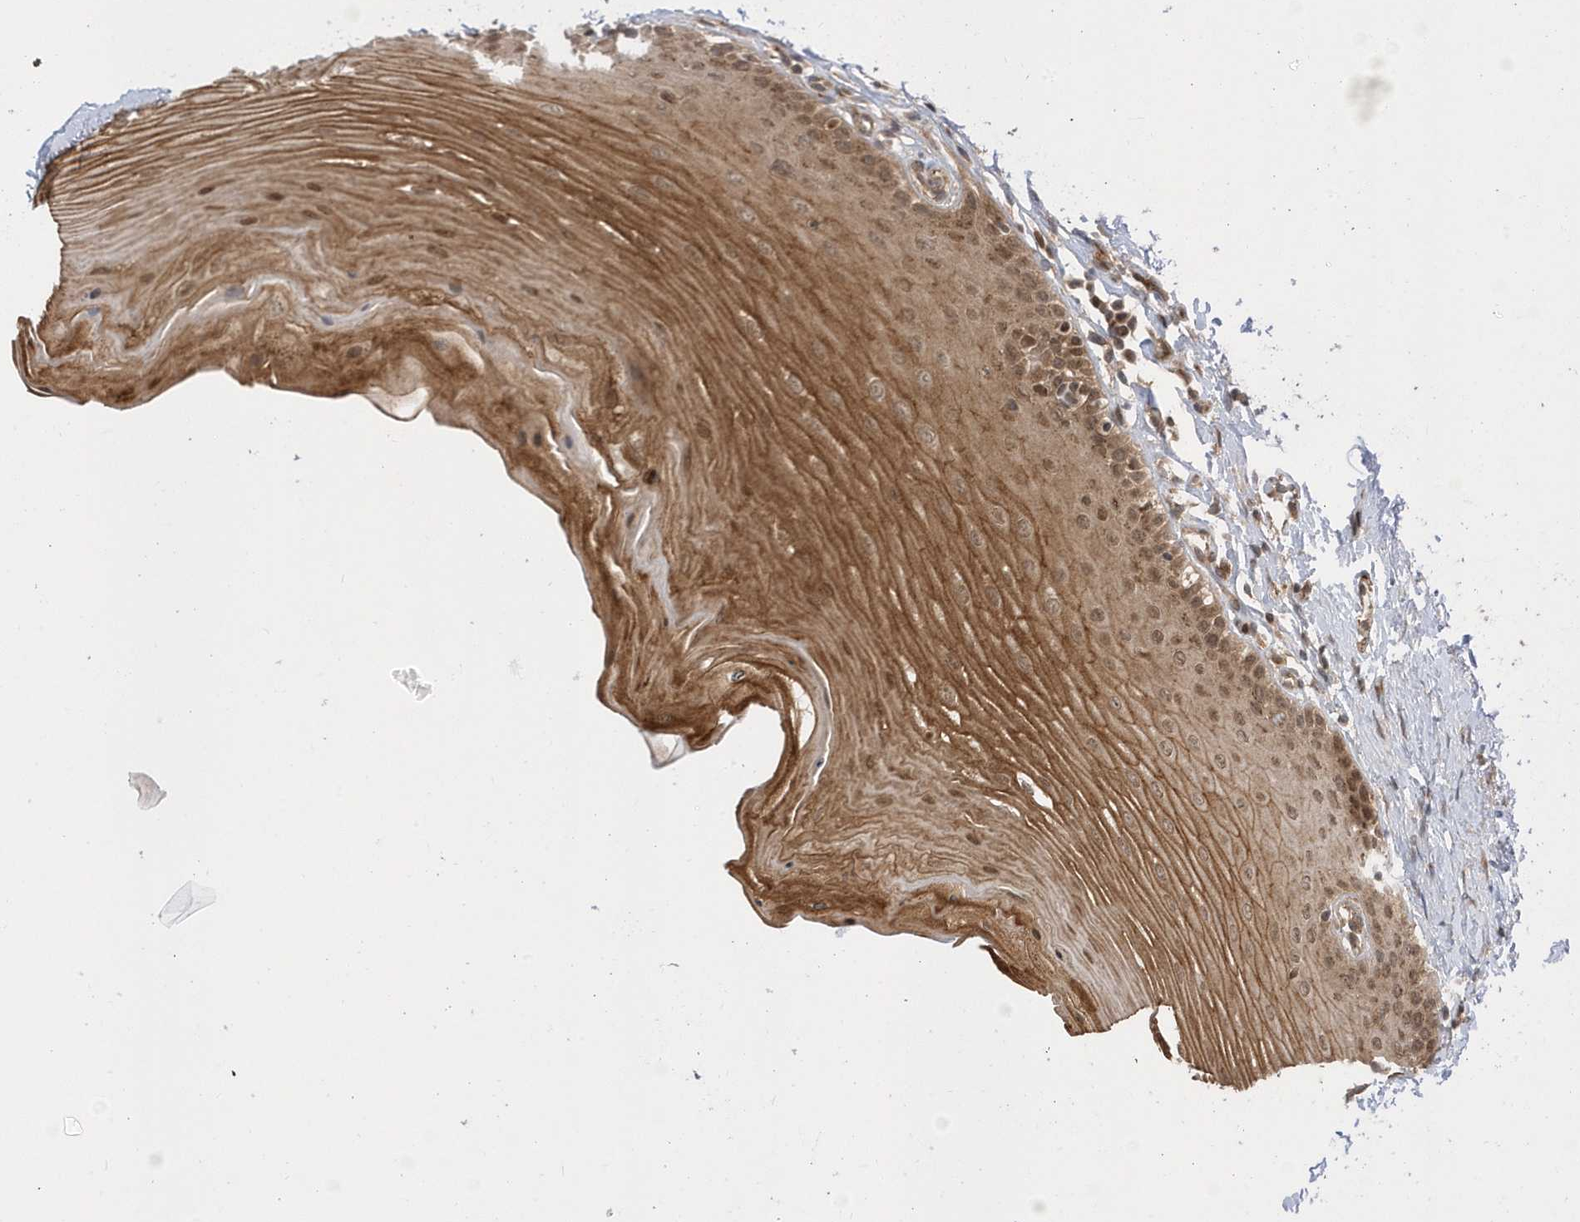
{"staining": {"intensity": "moderate", "quantity": ">75%", "location": "cytoplasmic/membranous,nuclear"}, "tissue": "oral mucosa", "cell_type": "Squamous epithelial cells", "image_type": "normal", "snomed": [{"axis": "morphology", "description": "Normal tissue, NOS"}, {"axis": "topography", "description": "Oral tissue"}], "caption": "Protein expression analysis of normal human oral mucosa reveals moderate cytoplasmic/membranous,nuclear staining in approximately >75% of squamous epithelial cells. Using DAB (3,3'-diaminobenzidine) (brown) and hematoxylin (blue) stains, captured at high magnification using brightfield microscopy.", "gene": "USP53", "patient": {"sex": "female", "age": 39}}